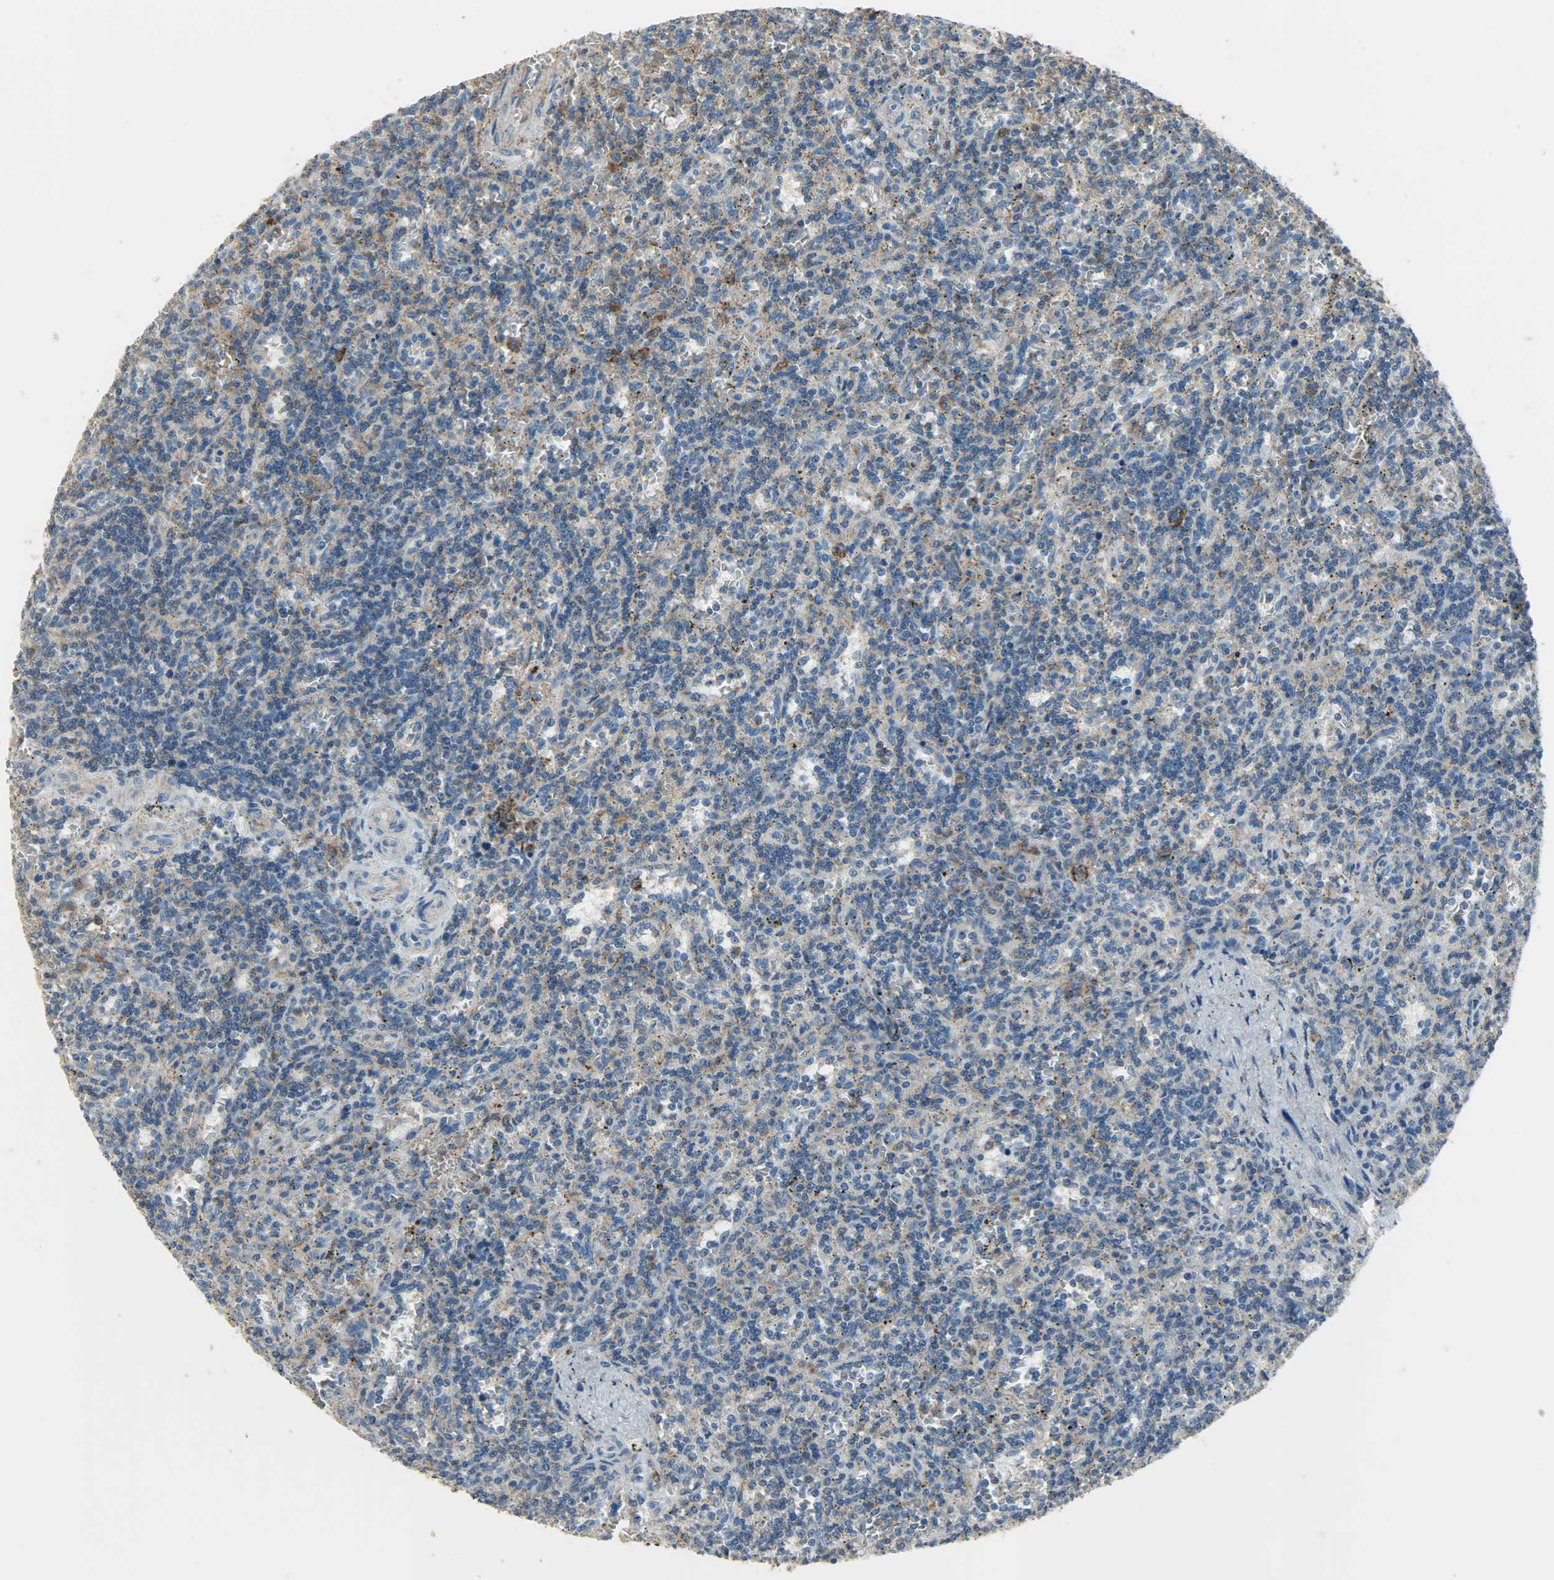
{"staining": {"intensity": "weak", "quantity": ">75%", "location": "cytoplasmic/membranous"}, "tissue": "lymphoma", "cell_type": "Tumor cells", "image_type": "cancer", "snomed": [{"axis": "morphology", "description": "Malignant lymphoma, non-Hodgkin's type, Low grade"}, {"axis": "topography", "description": "Spleen"}], "caption": "Protein staining demonstrates weak cytoplasmic/membranous positivity in approximately >75% of tumor cells in malignant lymphoma, non-Hodgkin's type (low-grade).", "gene": "DNAJA4", "patient": {"sex": "male", "age": 73}}